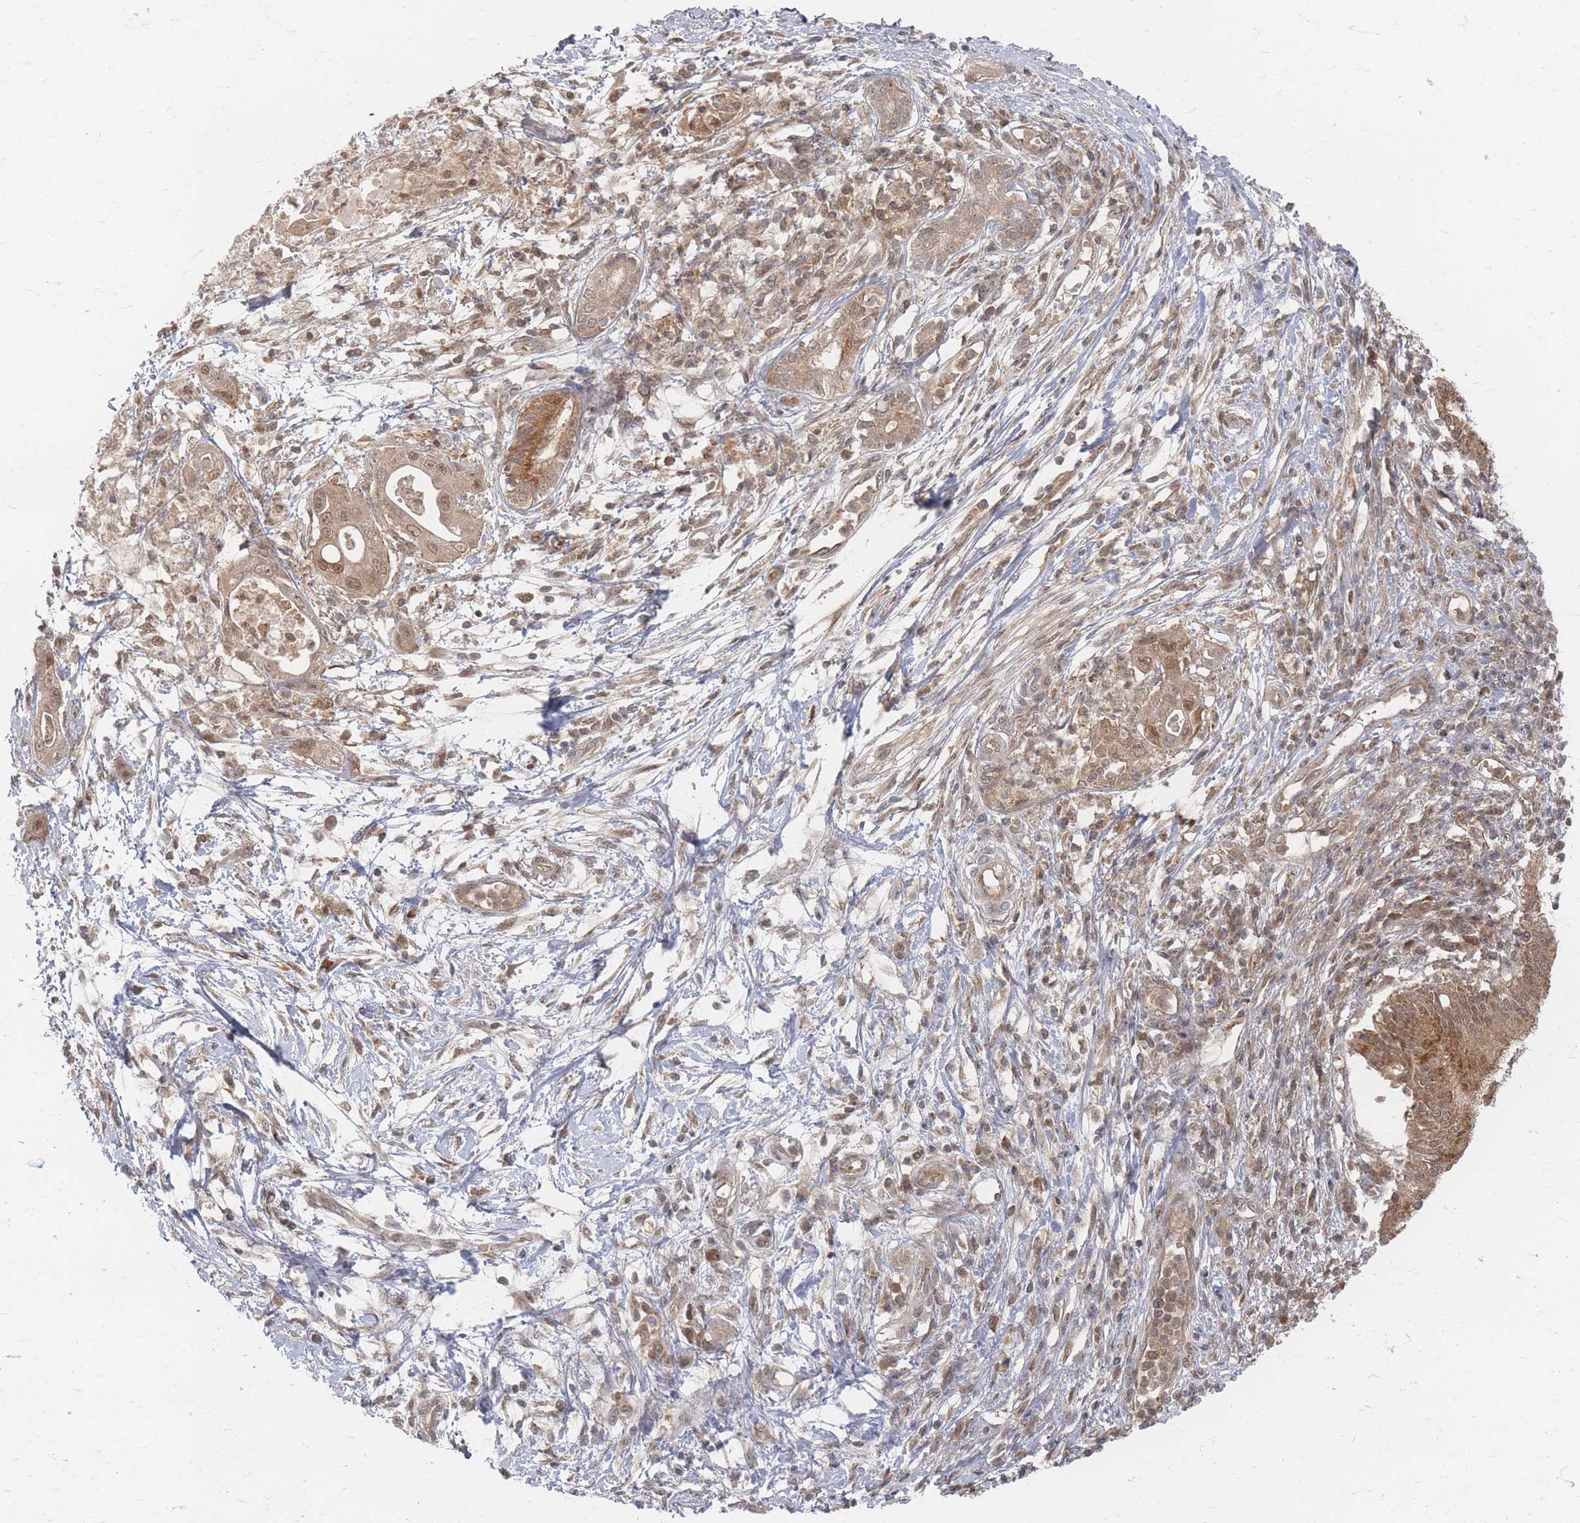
{"staining": {"intensity": "weak", "quantity": ">75%", "location": "cytoplasmic/membranous,nuclear"}, "tissue": "pancreatic cancer", "cell_type": "Tumor cells", "image_type": "cancer", "snomed": [{"axis": "morphology", "description": "Adenocarcinoma, NOS"}, {"axis": "topography", "description": "Pancreas"}], "caption": "Brown immunohistochemical staining in pancreatic cancer exhibits weak cytoplasmic/membranous and nuclear staining in approximately >75% of tumor cells.", "gene": "PSMD9", "patient": {"sex": "male", "age": 68}}